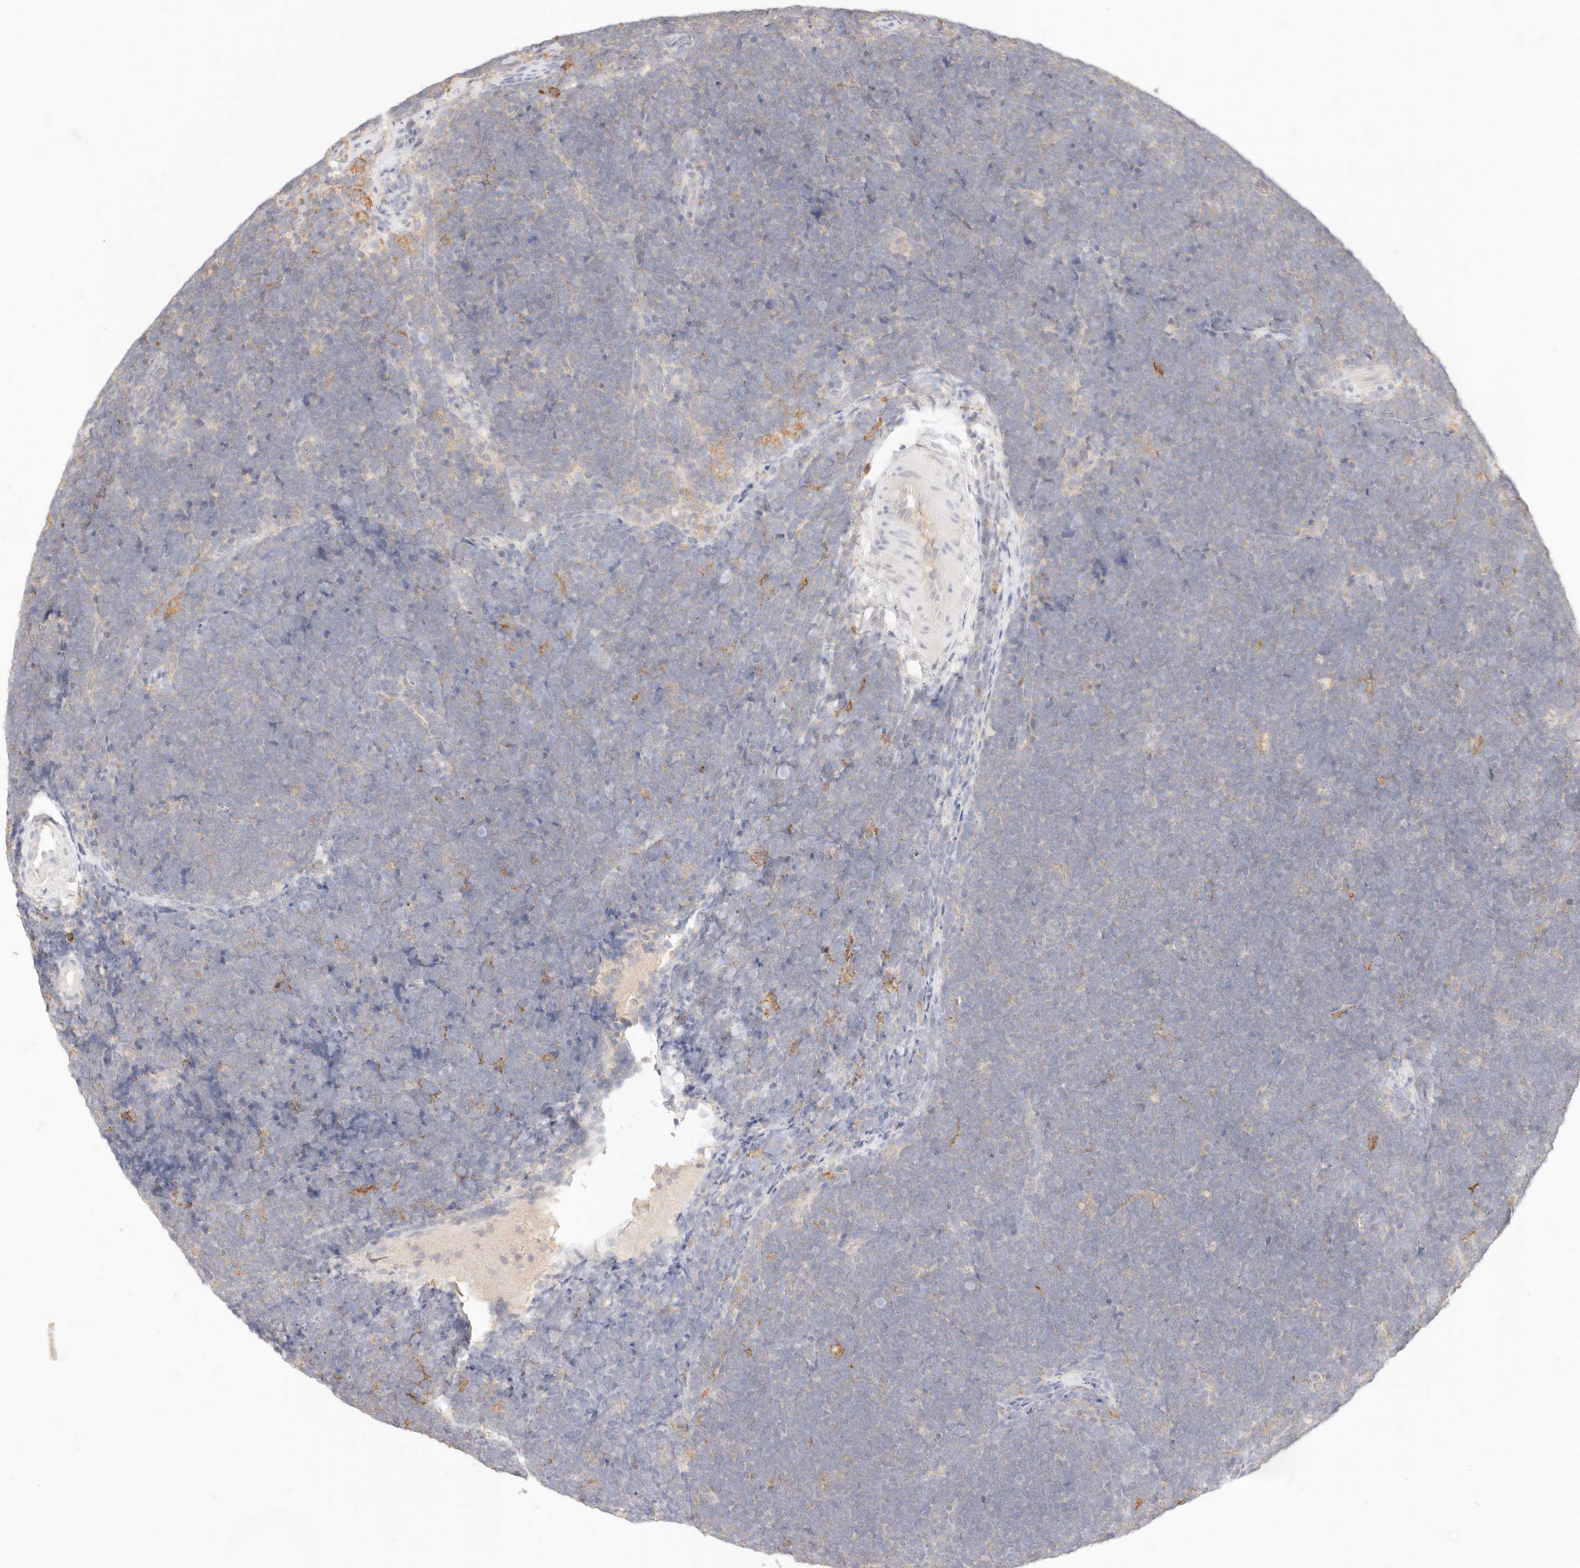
{"staining": {"intensity": "negative", "quantity": "none", "location": "none"}, "tissue": "lymphoma", "cell_type": "Tumor cells", "image_type": "cancer", "snomed": [{"axis": "morphology", "description": "Malignant lymphoma, non-Hodgkin's type, High grade"}, {"axis": "topography", "description": "Lymph node"}], "caption": "Immunohistochemistry (IHC) micrograph of neoplastic tissue: human malignant lymphoma, non-Hodgkin's type (high-grade) stained with DAB demonstrates no significant protein staining in tumor cells. The staining is performed using DAB (3,3'-diaminobenzidine) brown chromogen with nuclei counter-stained in using hematoxylin.", "gene": "HK2", "patient": {"sex": "male", "age": 13}}